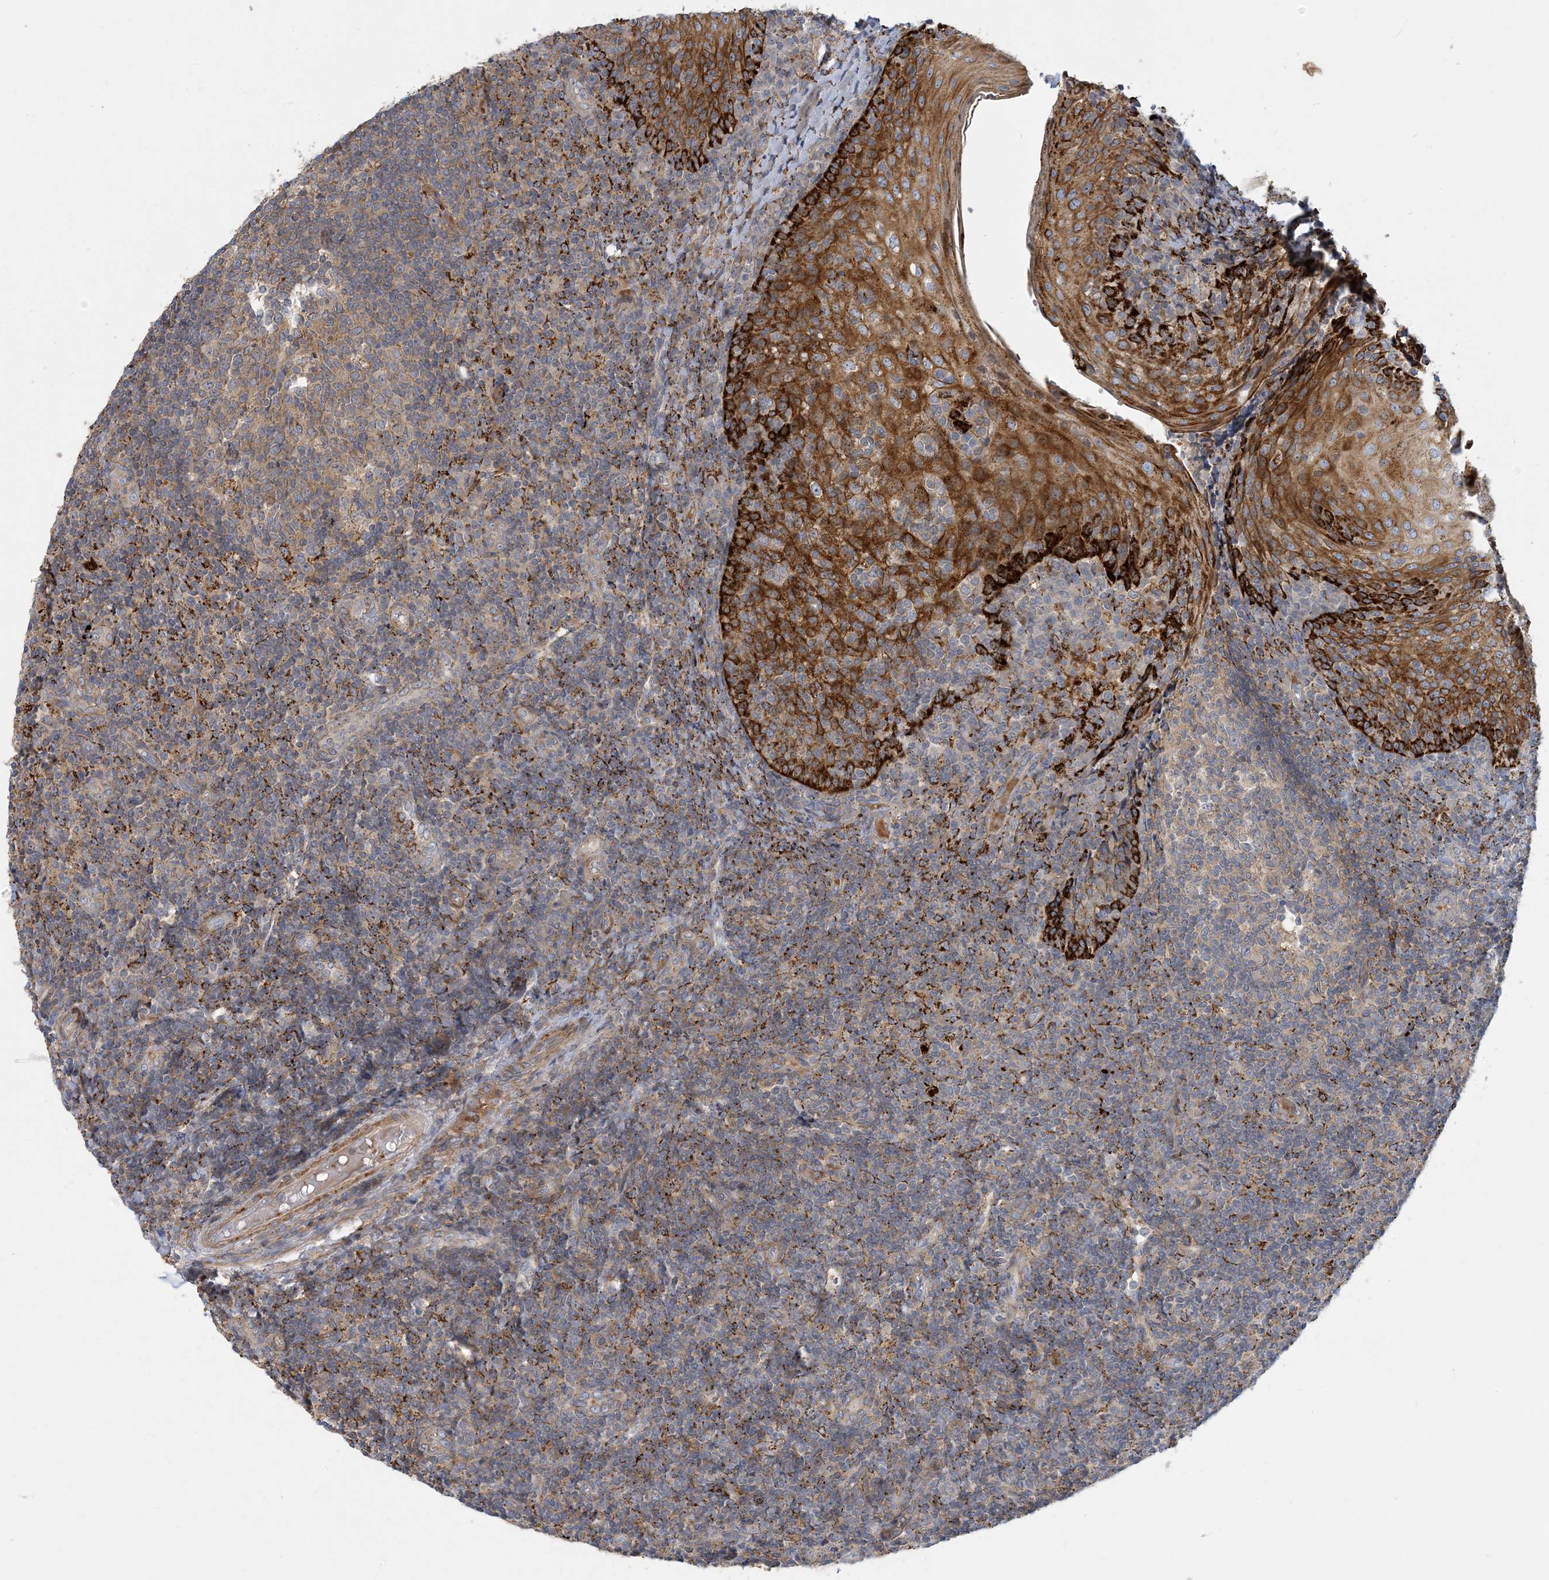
{"staining": {"intensity": "weak", "quantity": "25%-75%", "location": "cytoplasmic/membranous"}, "tissue": "tonsil", "cell_type": "Germinal center cells", "image_type": "normal", "snomed": [{"axis": "morphology", "description": "Normal tissue, NOS"}, {"axis": "topography", "description": "Tonsil"}], "caption": "Tonsil stained with immunohistochemistry demonstrates weak cytoplasmic/membranous staining in about 25%-75% of germinal center cells. Using DAB (3,3'-diaminobenzidine) (brown) and hematoxylin (blue) stains, captured at high magnification using brightfield microscopy.", "gene": "LTN1", "patient": {"sex": "female", "age": 19}}